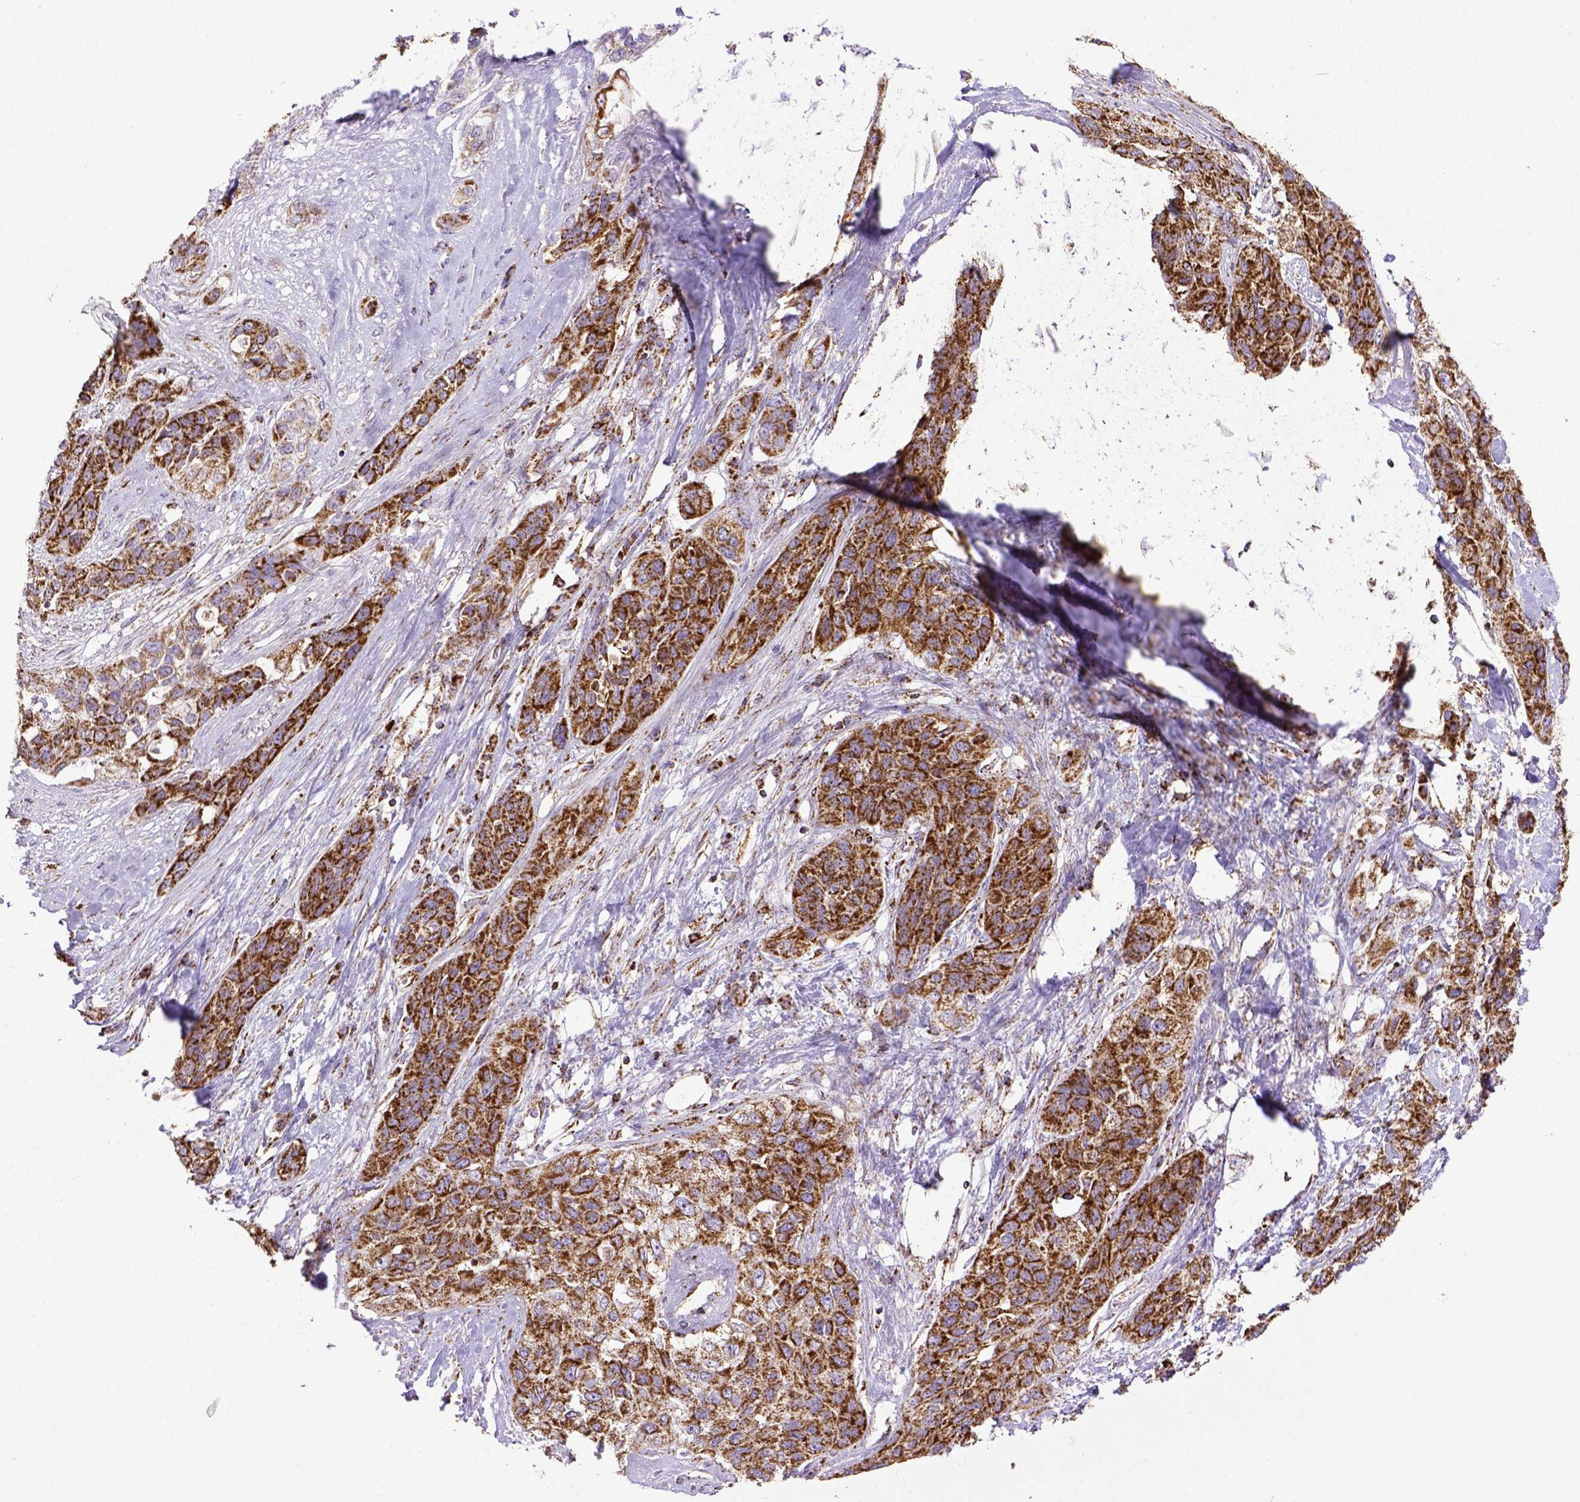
{"staining": {"intensity": "strong", "quantity": ">75%", "location": "cytoplasmic/membranous"}, "tissue": "lung cancer", "cell_type": "Tumor cells", "image_type": "cancer", "snomed": [{"axis": "morphology", "description": "Squamous cell carcinoma, NOS"}, {"axis": "topography", "description": "Lung"}], "caption": "Immunohistochemistry (IHC) histopathology image of human lung cancer (squamous cell carcinoma) stained for a protein (brown), which reveals high levels of strong cytoplasmic/membranous staining in approximately >75% of tumor cells.", "gene": "MT-CO1", "patient": {"sex": "female", "age": 70}}